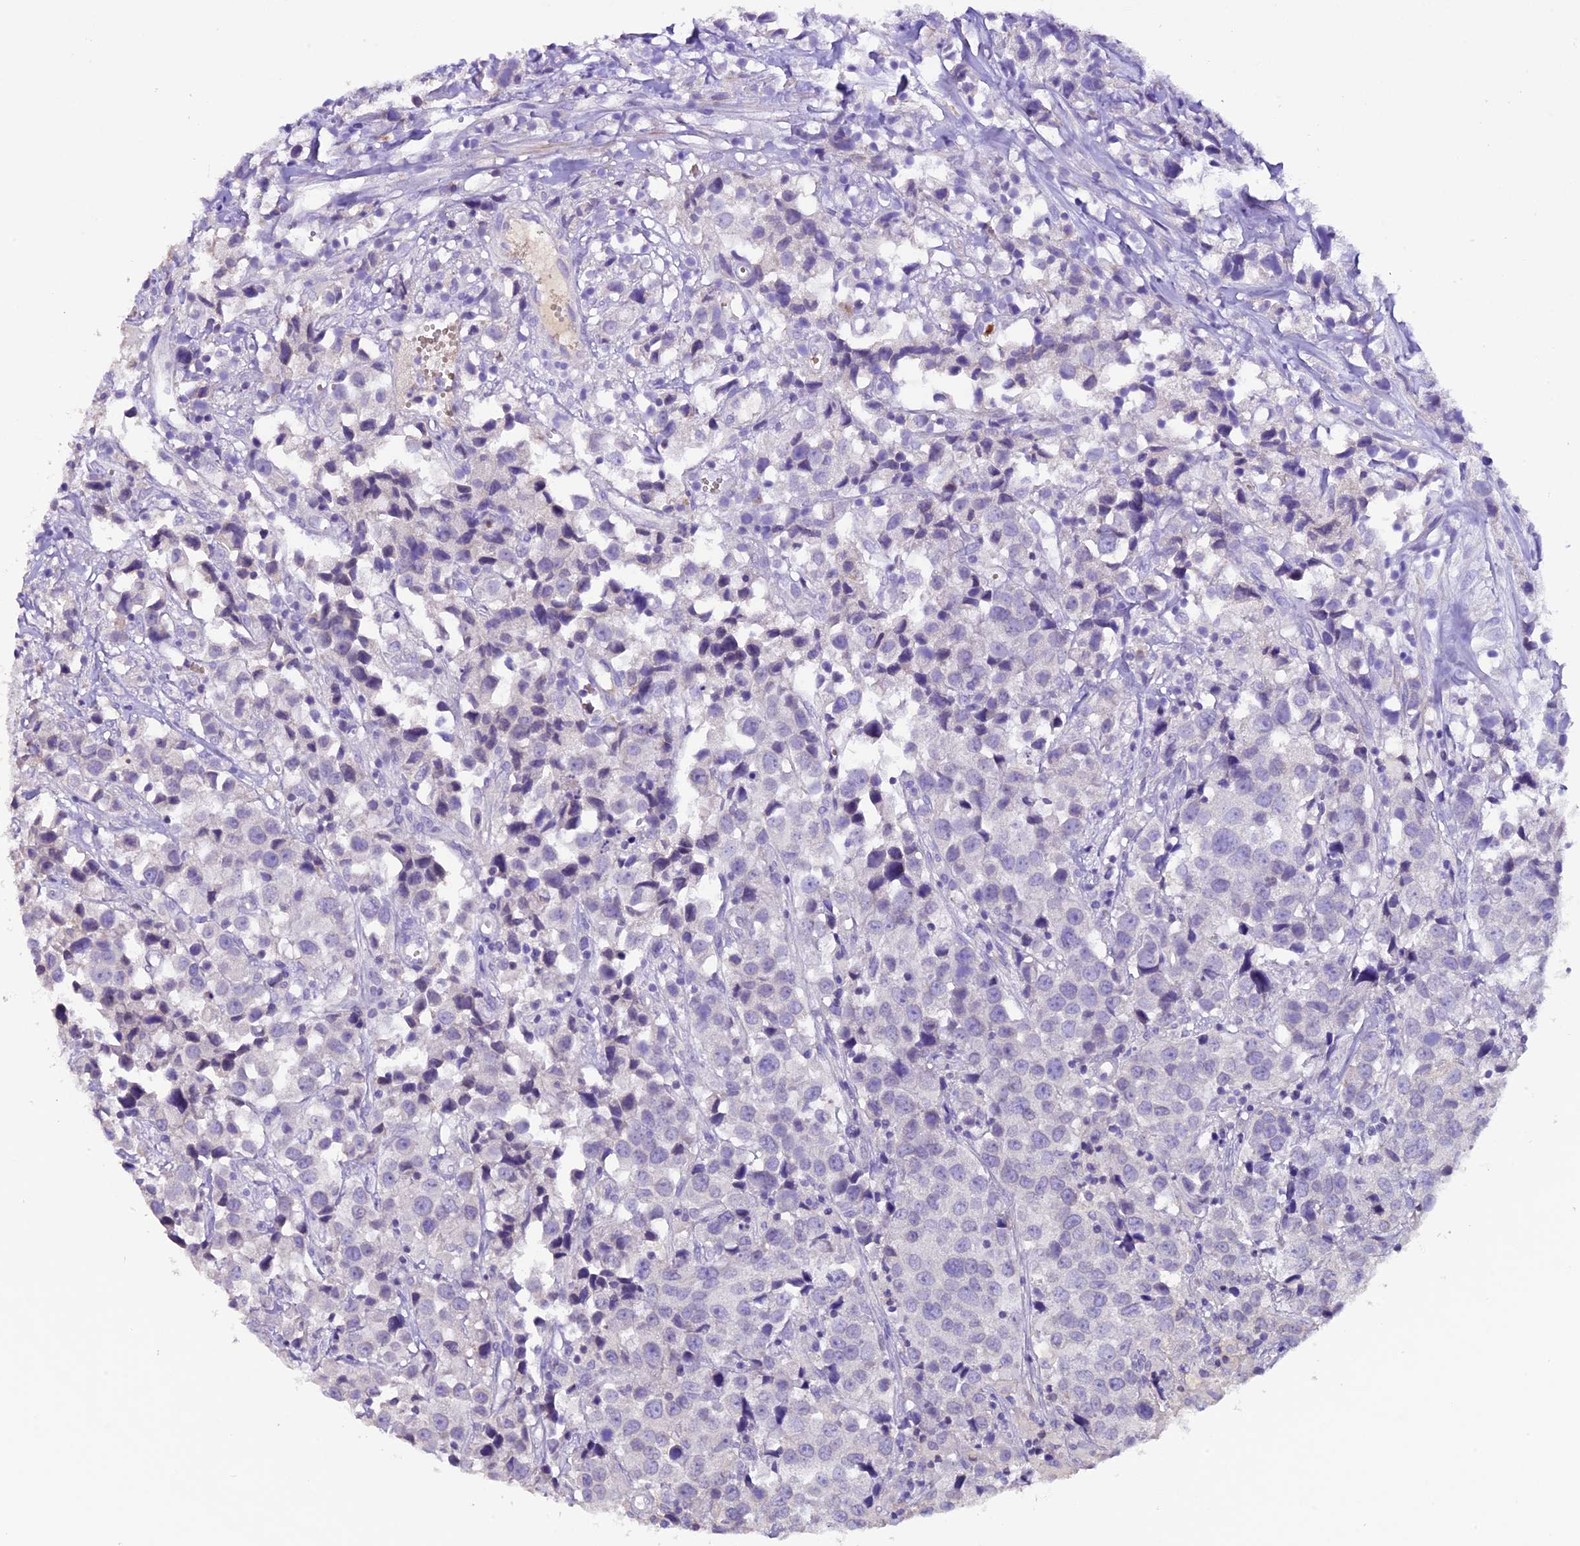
{"staining": {"intensity": "negative", "quantity": "none", "location": "none"}, "tissue": "urothelial cancer", "cell_type": "Tumor cells", "image_type": "cancer", "snomed": [{"axis": "morphology", "description": "Urothelial carcinoma, High grade"}, {"axis": "topography", "description": "Urinary bladder"}], "caption": "IHC photomicrograph of human high-grade urothelial carcinoma stained for a protein (brown), which exhibits no staining in tumor cells. (DAB (3,3'-diaminobenzidine) immunohistochemistry (IHC) with hematoxylin counter stain).", "gene": "MEX3B", "patient": {"sex": "female", "age": 75}}